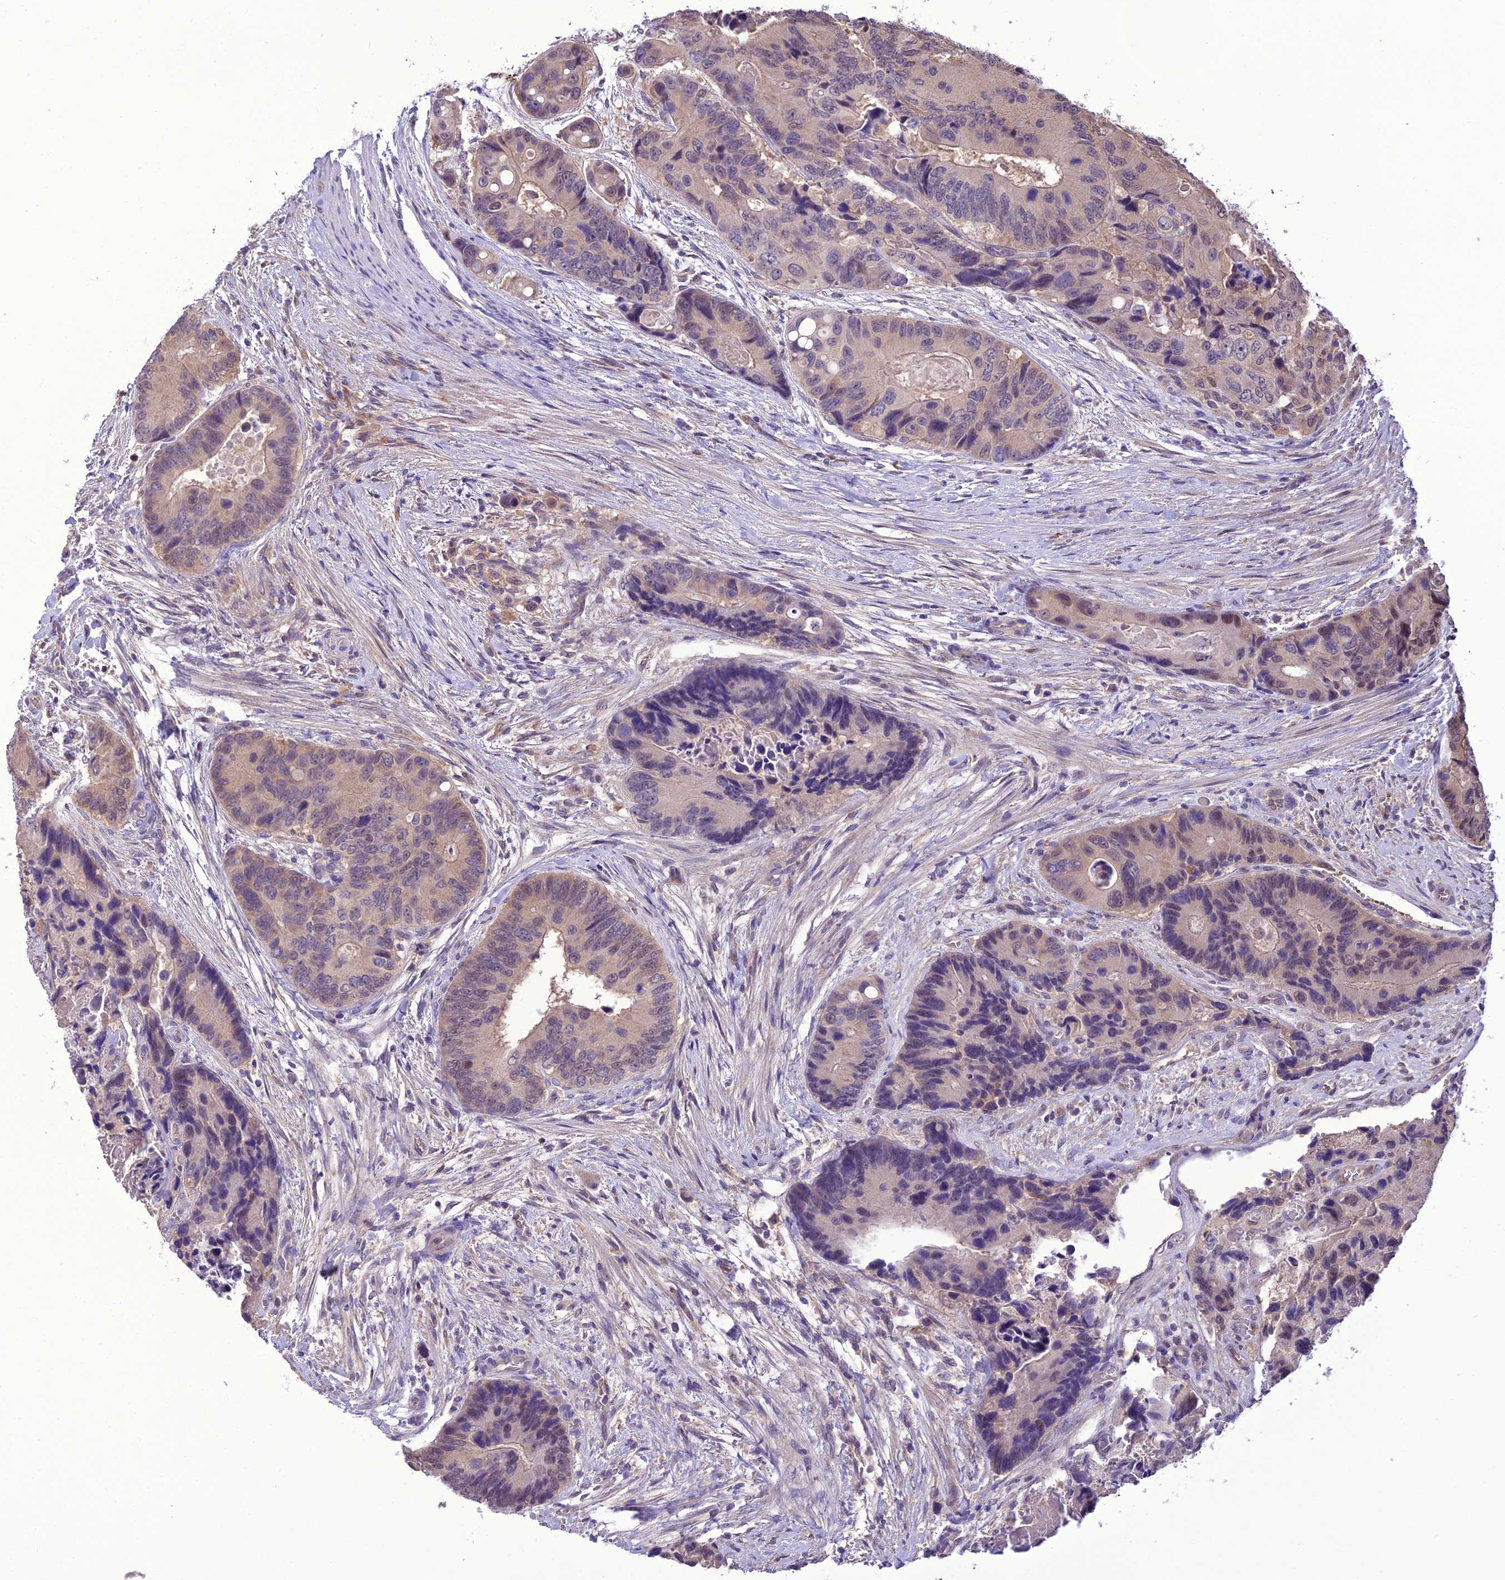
{"staining": {"intensity": "moderate", "quantity": "<25%", "location": "cytoplasmic/membranous,nuclear"}, "tissue": "colorectal cancer", "cell_type": "Tumor cells", "image_type": "cancer", "snomed": [{"axis": "morphology", "description": "Adenocarcinoma, NOS"}, {"axis": "topography", "description": "Colon"}], "caption": "Immunohistochemistry (DAB (3,3'-diaminobenzidine)) staining of human colorectal cancer shows moderate cytoplasmic/membranous and nuclear protein staining in approximately <25% of tumor cells.", "gene": "BORCS6", "patient": {"sex": "male", "age": 84}}